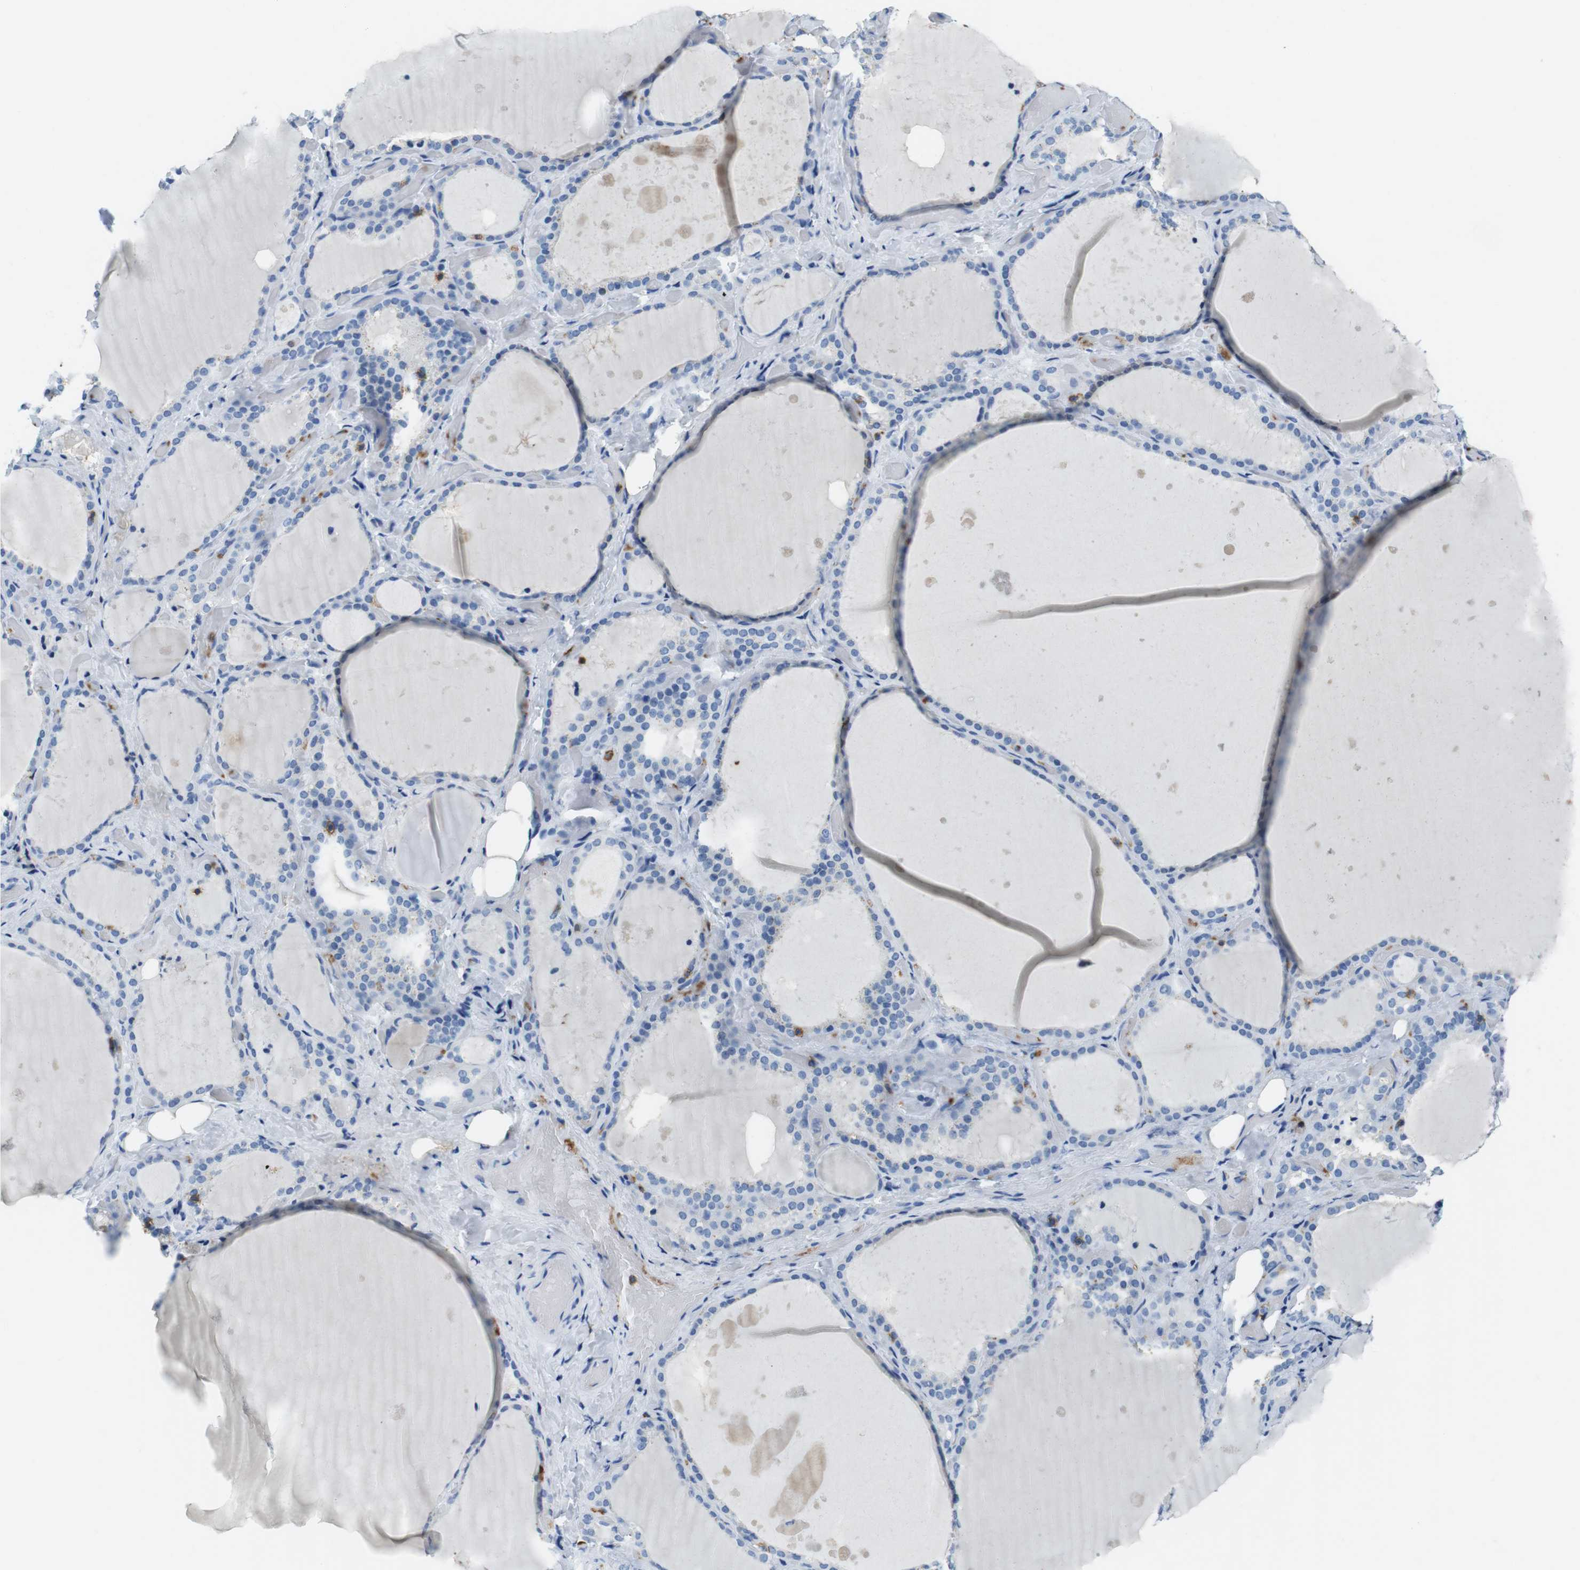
{"staining": {"intensity": "negative", "quantity": "none", "location": "none"}, "tissue": "thyroid gland", "cell_type": "Glandular cells", "image_type": "normal", "snomed": [{"axis": "morphology", "description": "Normal tissue, NOS"}, {"axis": "topography", "description": "Thyroid gland"}], "caption": "Thyroid gland stained for a protein using immunohistochemistry (IHC) reveals no staining glandular cells.", "gene": "LAT", "patient": {"sex": "female", "age": 44}}